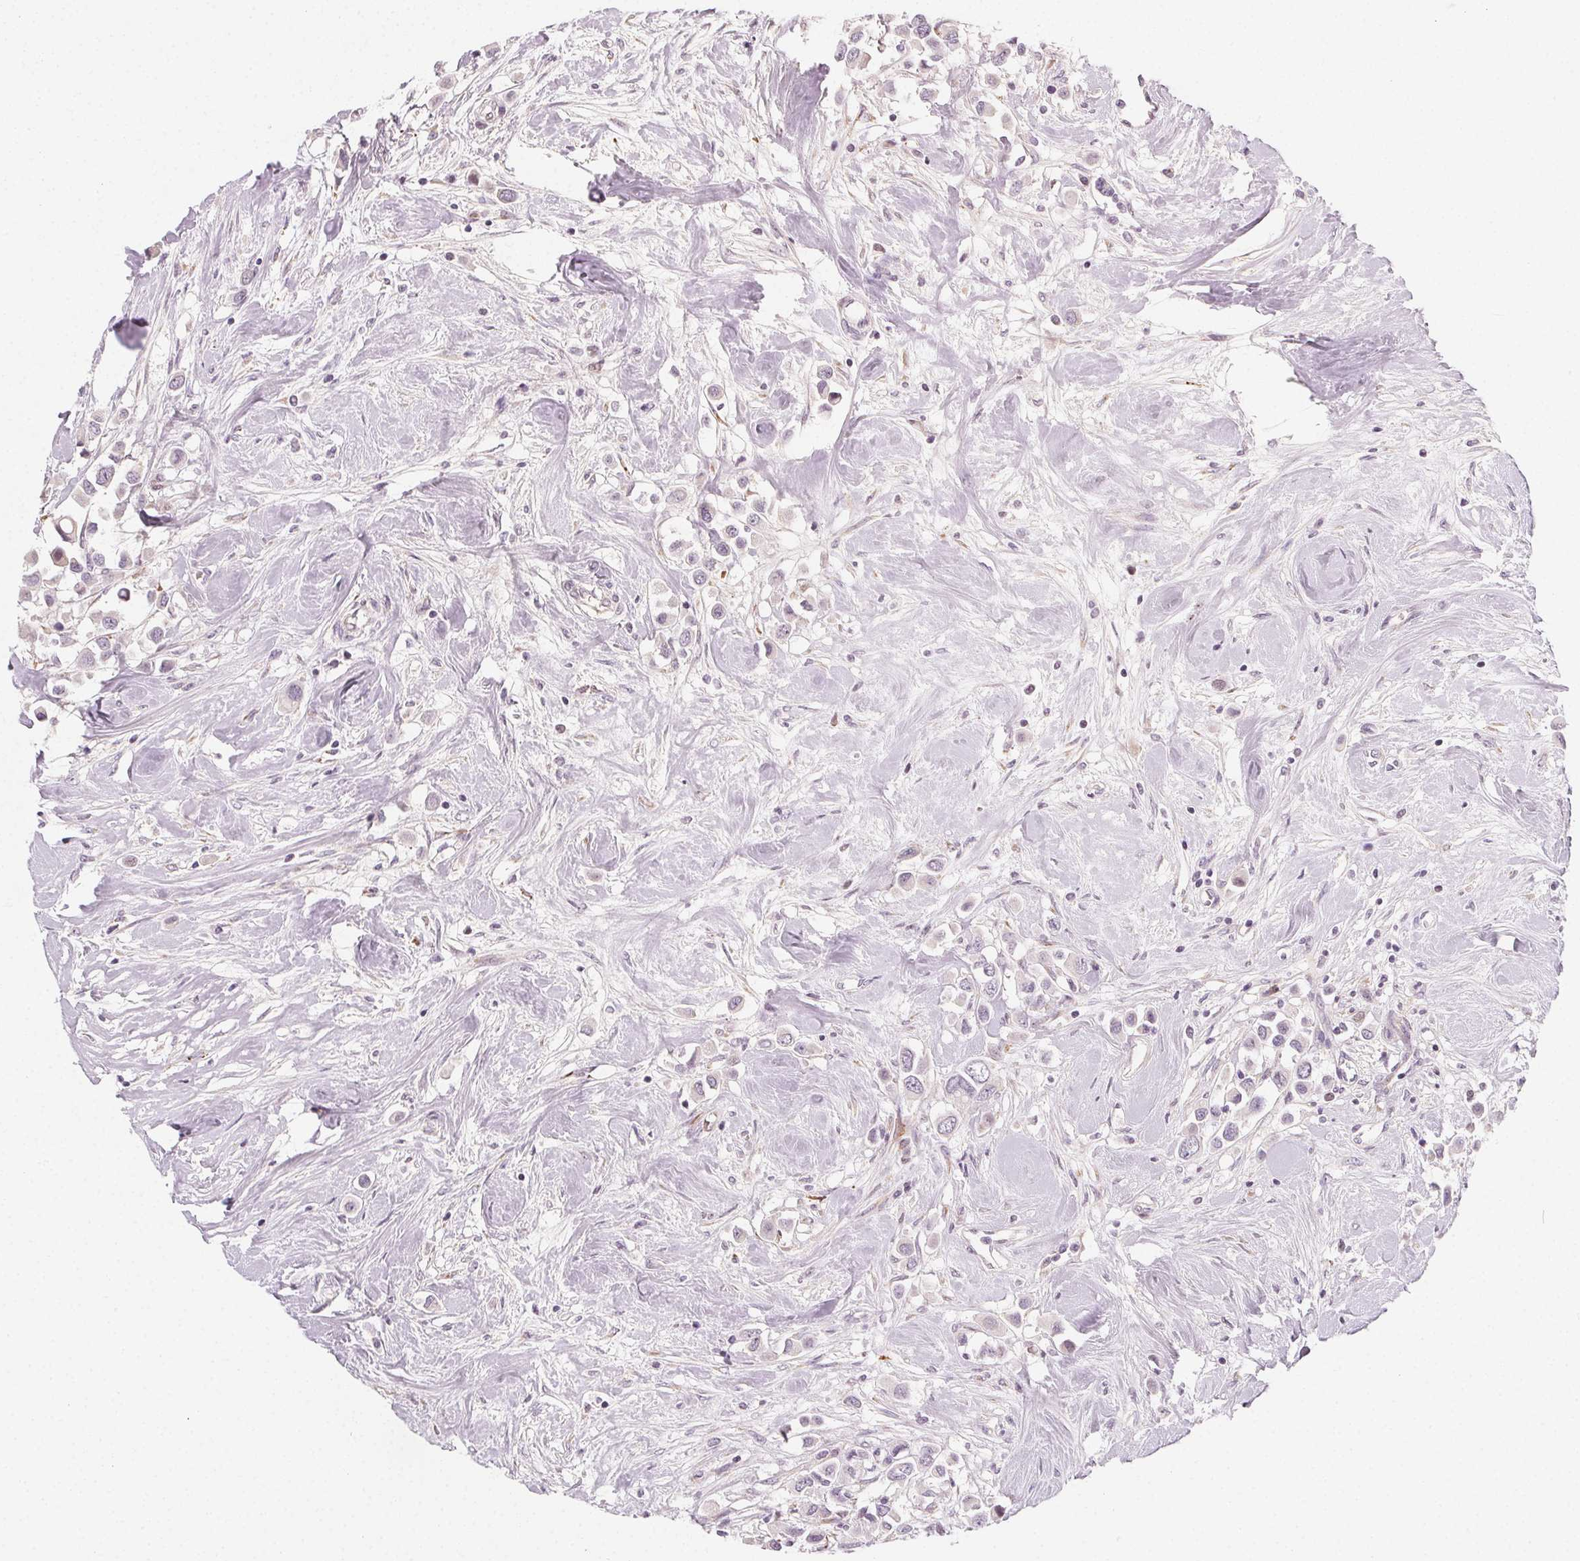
{"staining": {"intensity": "negative", "quantity": "none", "location": "none"}, "tissue": "breast cancer", "cell_type": "Tumor cells", "image_type": "cancer", "snomed": [{"axis": "morphology", "description": "Duct carcinoma"}, {"axis": "topography", "description": "Breast"}], "caption": "Histopathology image shows no protein expression in tumor cells of breast invasive ductal carcinoma tissue.", "gene": "CCDC96", "patient": {"sex": "female", "age": 61}}